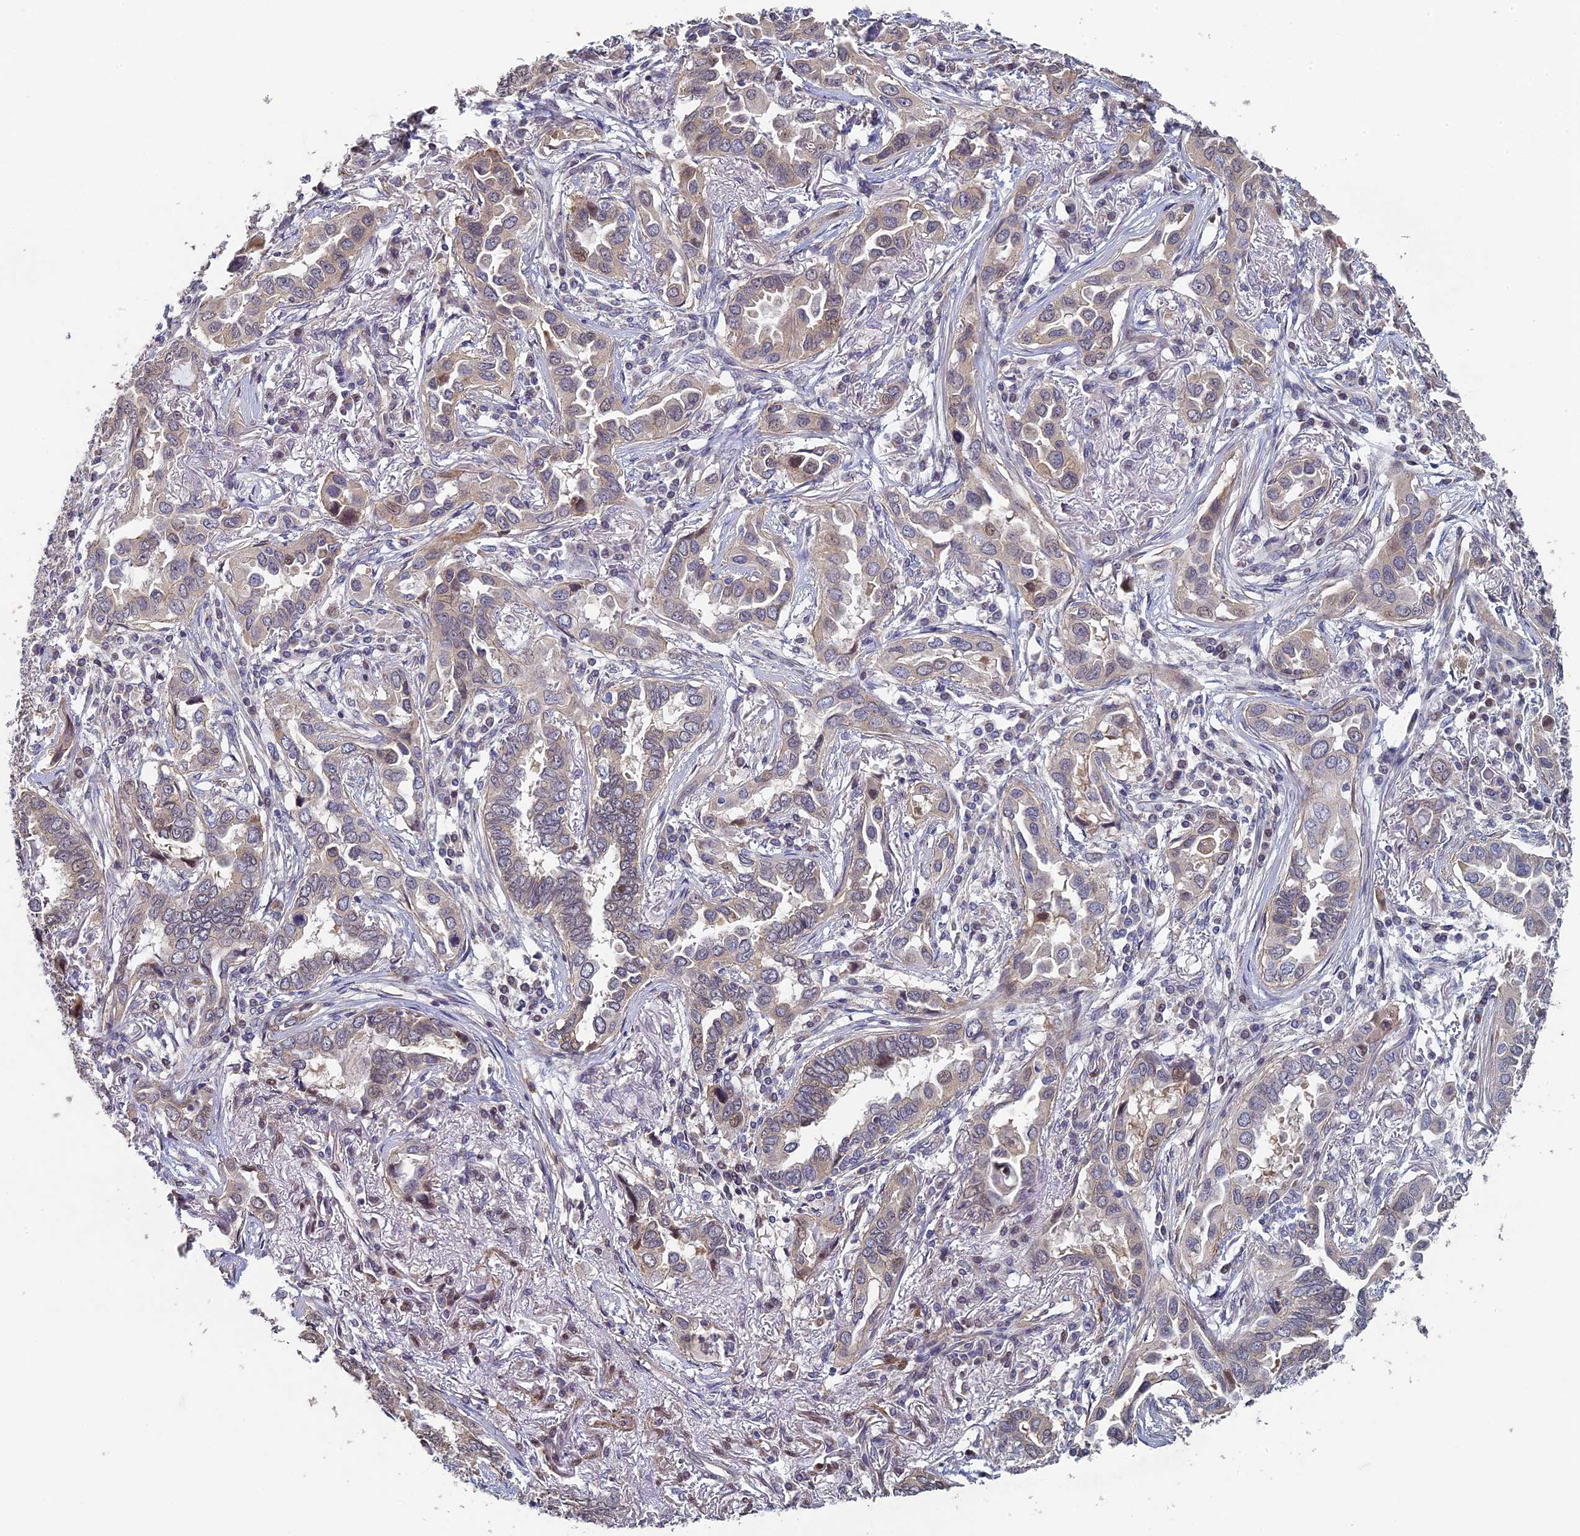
{"staining": {"intensity": "weak", "quantity": "<25%", "location": "cytoplasmic/membranous"}, "tissue": "lung cancer", "cell_type": "Tumor cells", "image_type": "cancer", "snomed": [{"axis": "morphology", "description": "Adenocarcinoma, NOS"}, {"axis": "topography", "description": "Lung"}], "caption": "An immunohistochemistry histopathology image of adenocarcinoma (lung) is shown. There is no staining in tumor cells of adenocarcinoma (lung).", "gene": "DIXDC1", "patient": {"sex": "female", "age": 76}}